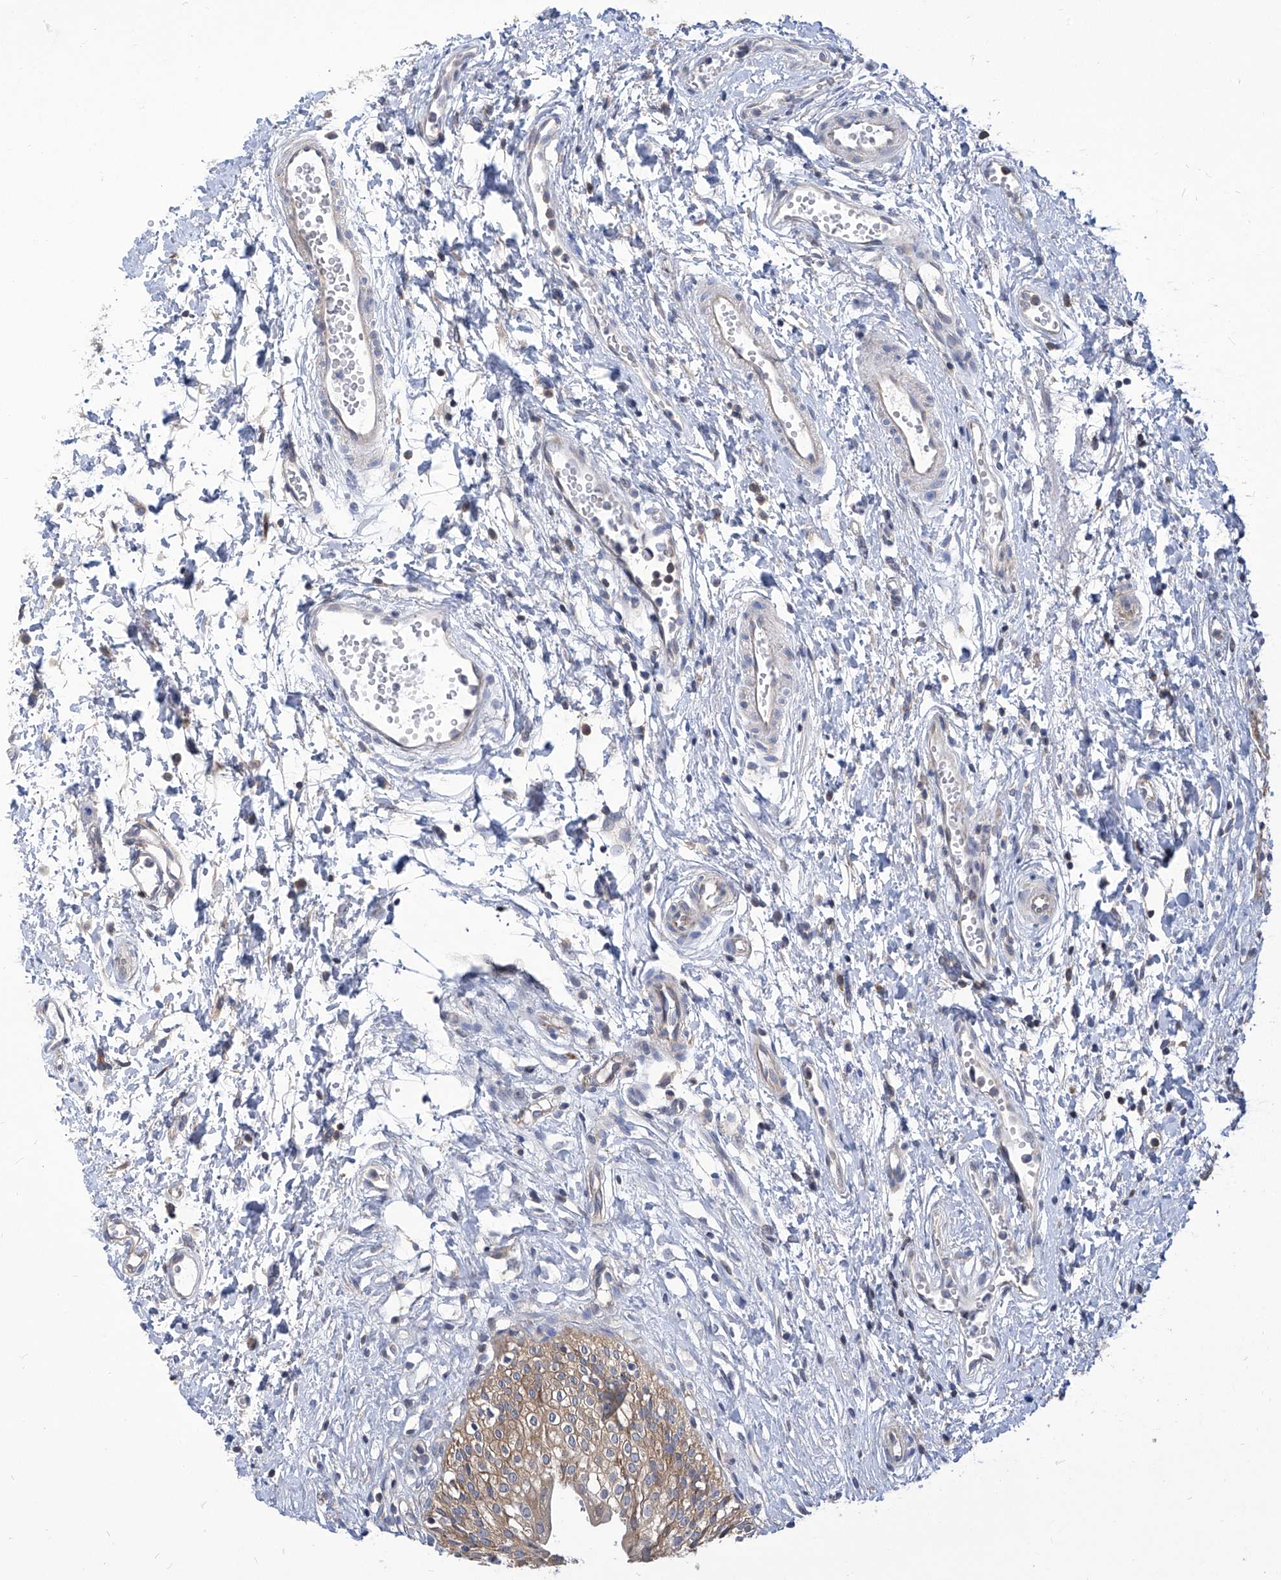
{"staining": {"intensity": "moderate", "quantity": ">75%", "location": "cytoplasmic/membranous"}, "tissue": "urinary bladder", "cell_type": "Urothelial cells", "image_type": "normal", "snomed": [{"axis": "morphology", "description": "Normal tissue, NOS"}, {"axis": "topography", "description": "Urinary bladder"}], "caption": "An image showing moderate cytoplasmic/membranous positivity in about >75% of urothelial cells in unremarkable urinary bladder, as visualized by brown immunohistochemical staining.", "gene": "EIF3M", "patient": {"sex": "male", "age": 51}}